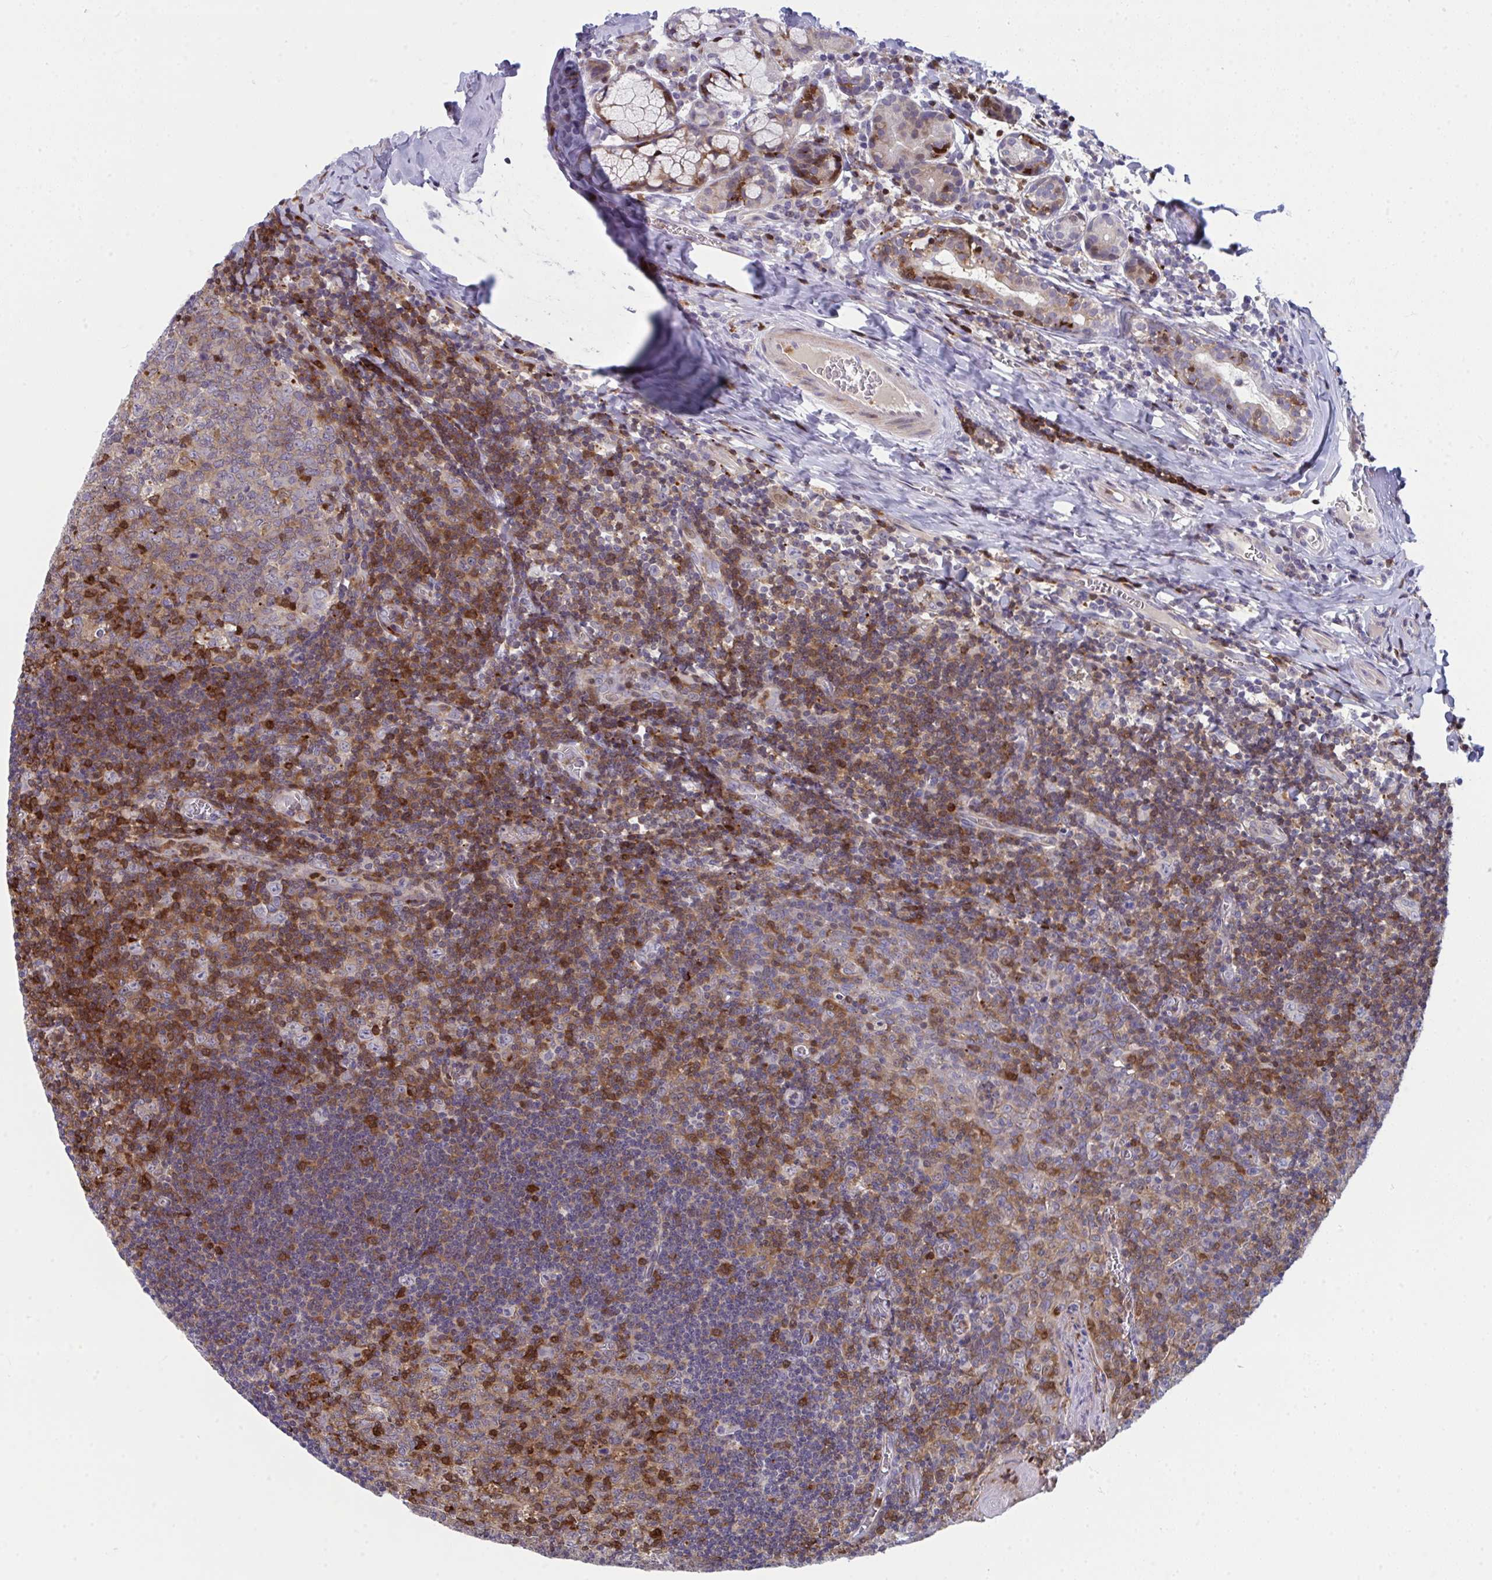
{"staining": {"intensity": "strong", "quantity": "25%-75%", "location": "cytoplasmic/membranous"}, "tissue": "tonsil", "cell_type": "Germinal center cells", "image_type": "normal", "snomed": [{"axis": "morphology", "description": "Normal tissue, NOS"}, {"axis": "morphology", "description": "Inflammation, NOS"}, {"axis": "topography", "description": "Tonsil"}], "caption": "Tonsil stained for a protein reveals strong cytoplasmic/membranous positivity in germinal center cells. Nuclei are stained in blue.", "gene": "AOC2", "patient": {"sex": "female", "age": 31}}